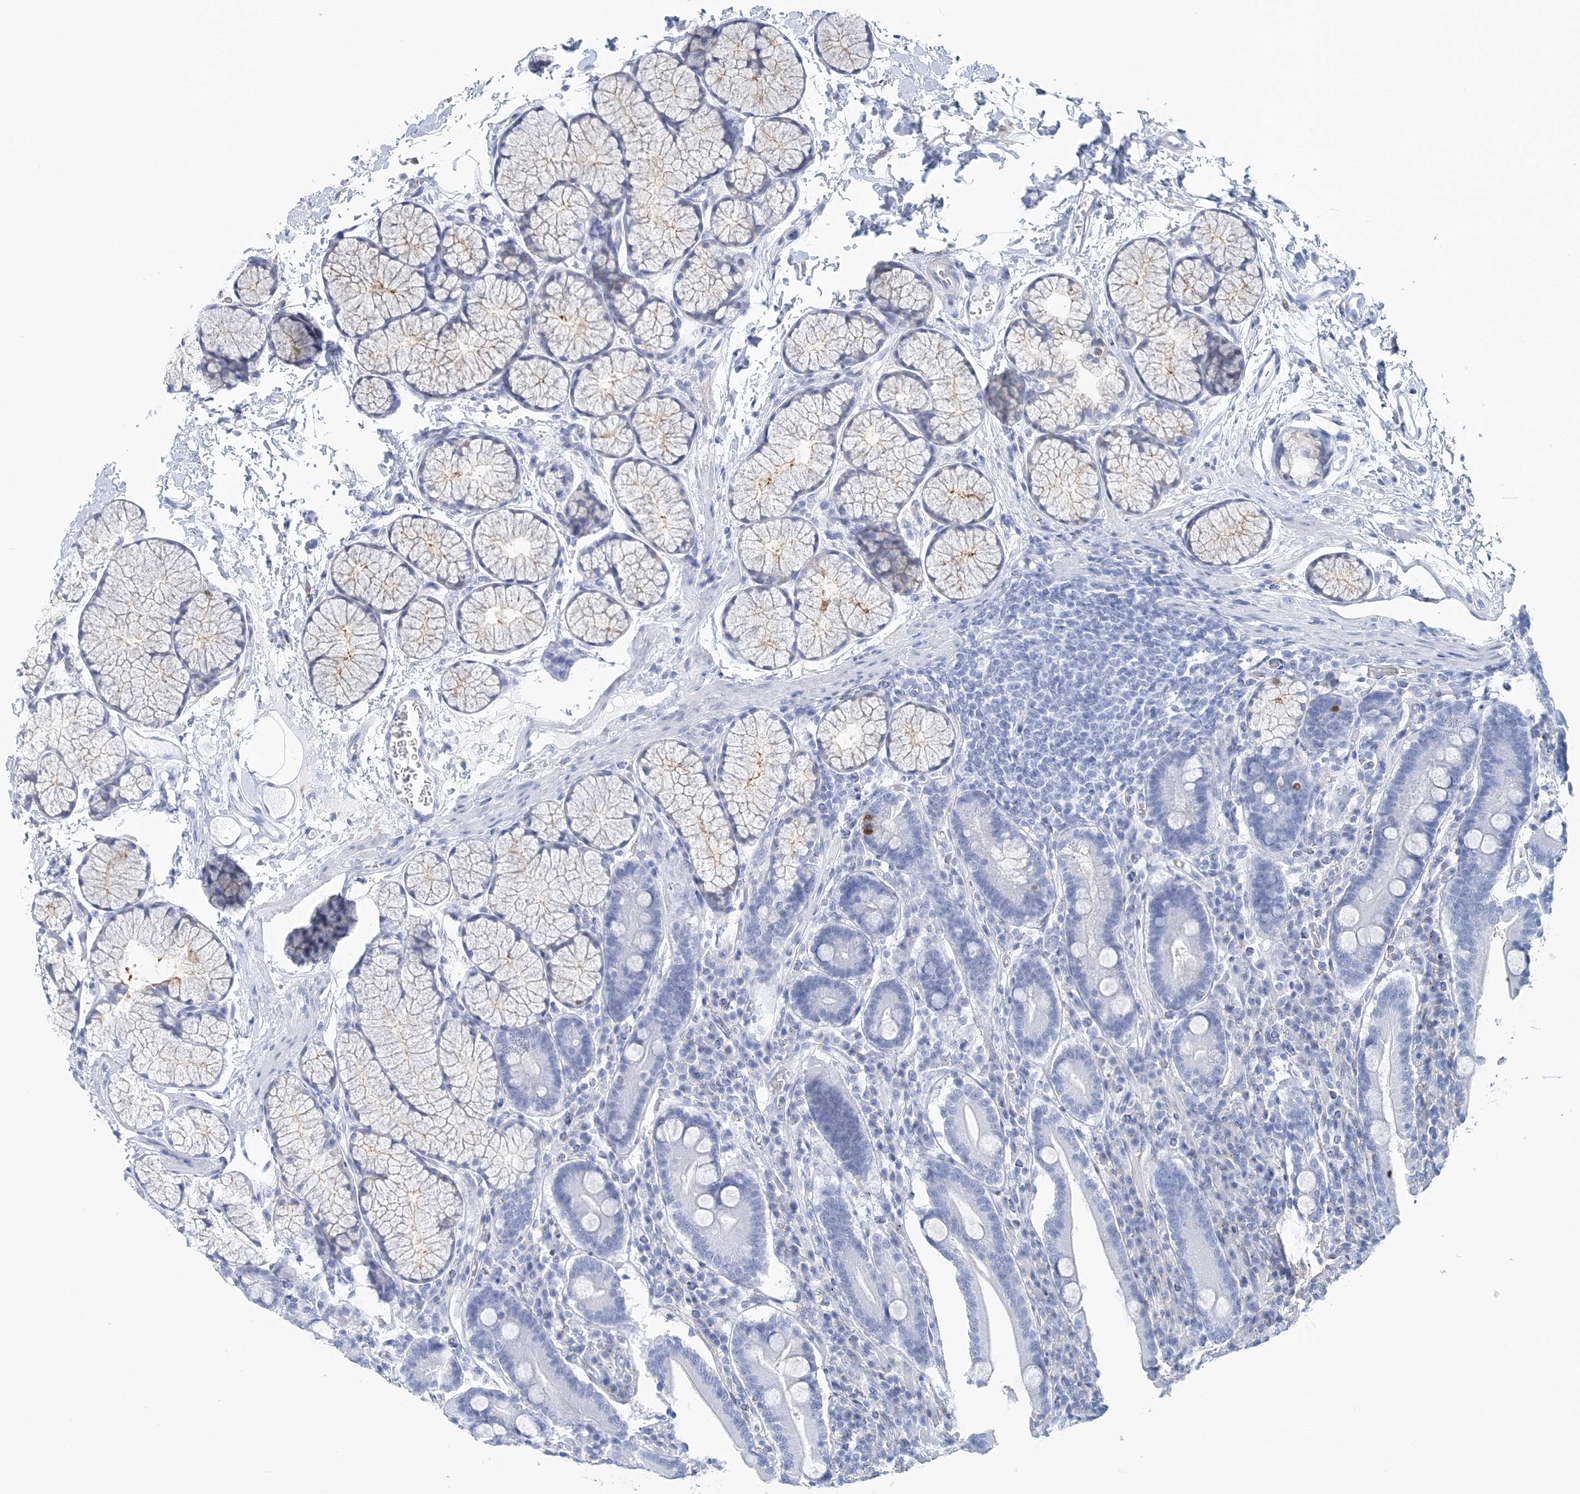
{"staining": {"intensity": "negative", "quantity": "none", "location": "none"}, "tissue": "duodenum", "cell_type": "Glandular cells", "image_type": "normal", "snomed": [{"axis": "morphology", "description": "Normal tissue, NOS"}, {"axis": "topography", "description": "Duodenum"}], "caption": "An image of duodenum stained for a protein shows no brown staining in glandular cells.", "gene": "NKX6", "patient": {"sex": "male", "age": 35}}